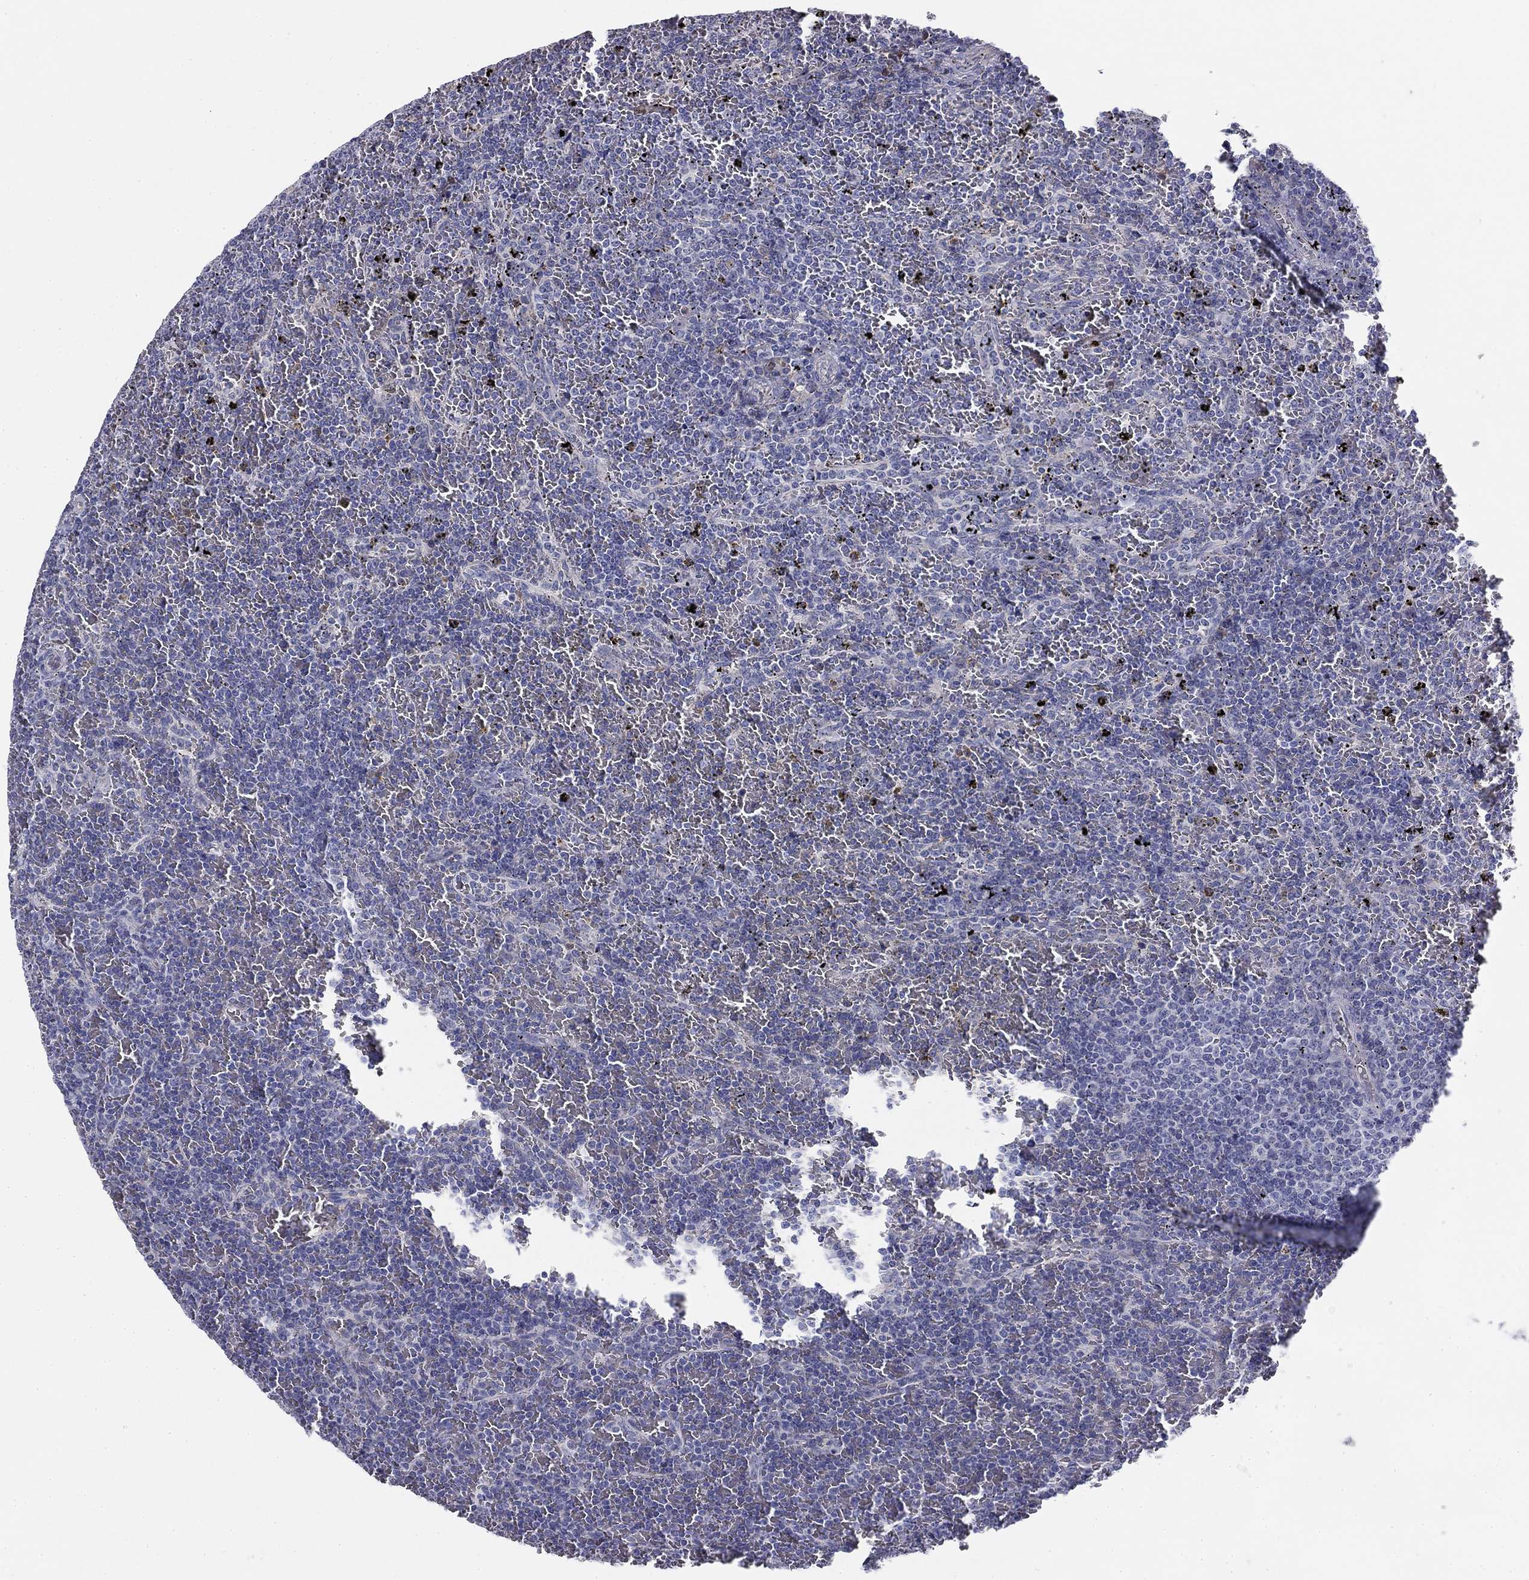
{"staining": {"intensity": "negative", "quantity": "none", "location": "none"}, "tissue": "lymphoma", "cell_type": "Tumor cells", "image_type": "cancer", "snomed": [{"axis": "morphology", "description": "Malignant lymphoma, non-Hodgkin's type, Low grade"}, {"axis": "topography", "description": "Spleen"}], "caption": "Immunohistochemistry (IHC) image of lymphoma stained for a protein (brown), which shows no staining in tumor cells.", "gene": "CPLX4", "patient": {"sex": "female", "age": 77}}